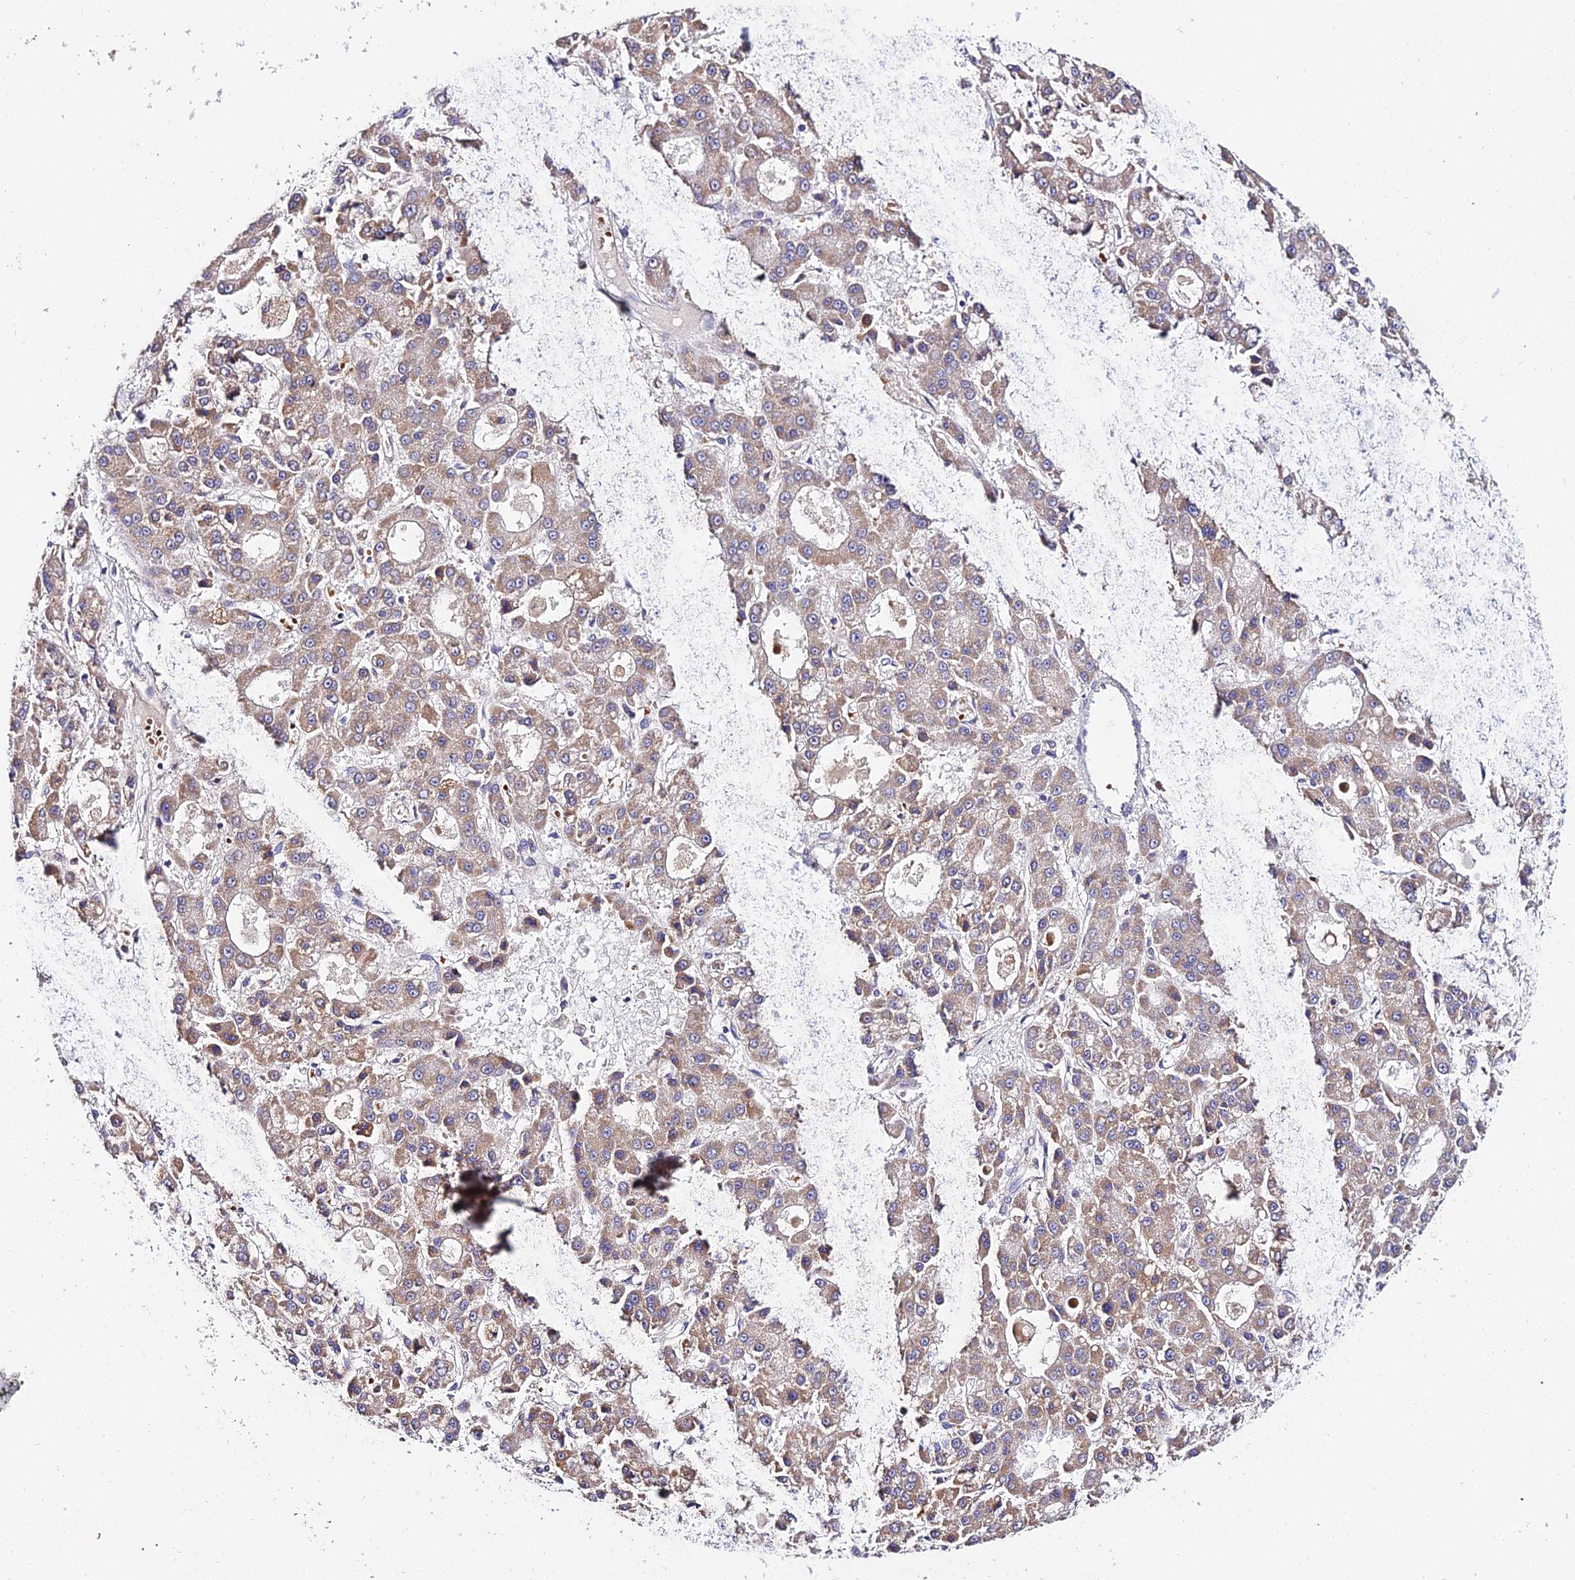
{"staining": {"intensity": "weak", "quantity": "25%-75%", "location": "cytoplasmic/membranous"}, "tissue": "liver cancer", "cell_type": "Tumor cells", "image_type": "cancer", "snomed": [{"axis": "morphology", "description": "Carcinoma, Hepatocellular, NOS"}, {"axis": "topography", "description": "Liver"}], "caption": "There is low levels of weak cytoplasmic/membranous positivity in tumor cells of liver hepatocellular carcinoma, as demonstrated by immunohistochemical staining (brown color).", "gene": "WDR5B", "patient": {"sex": "male", "age": 70}}